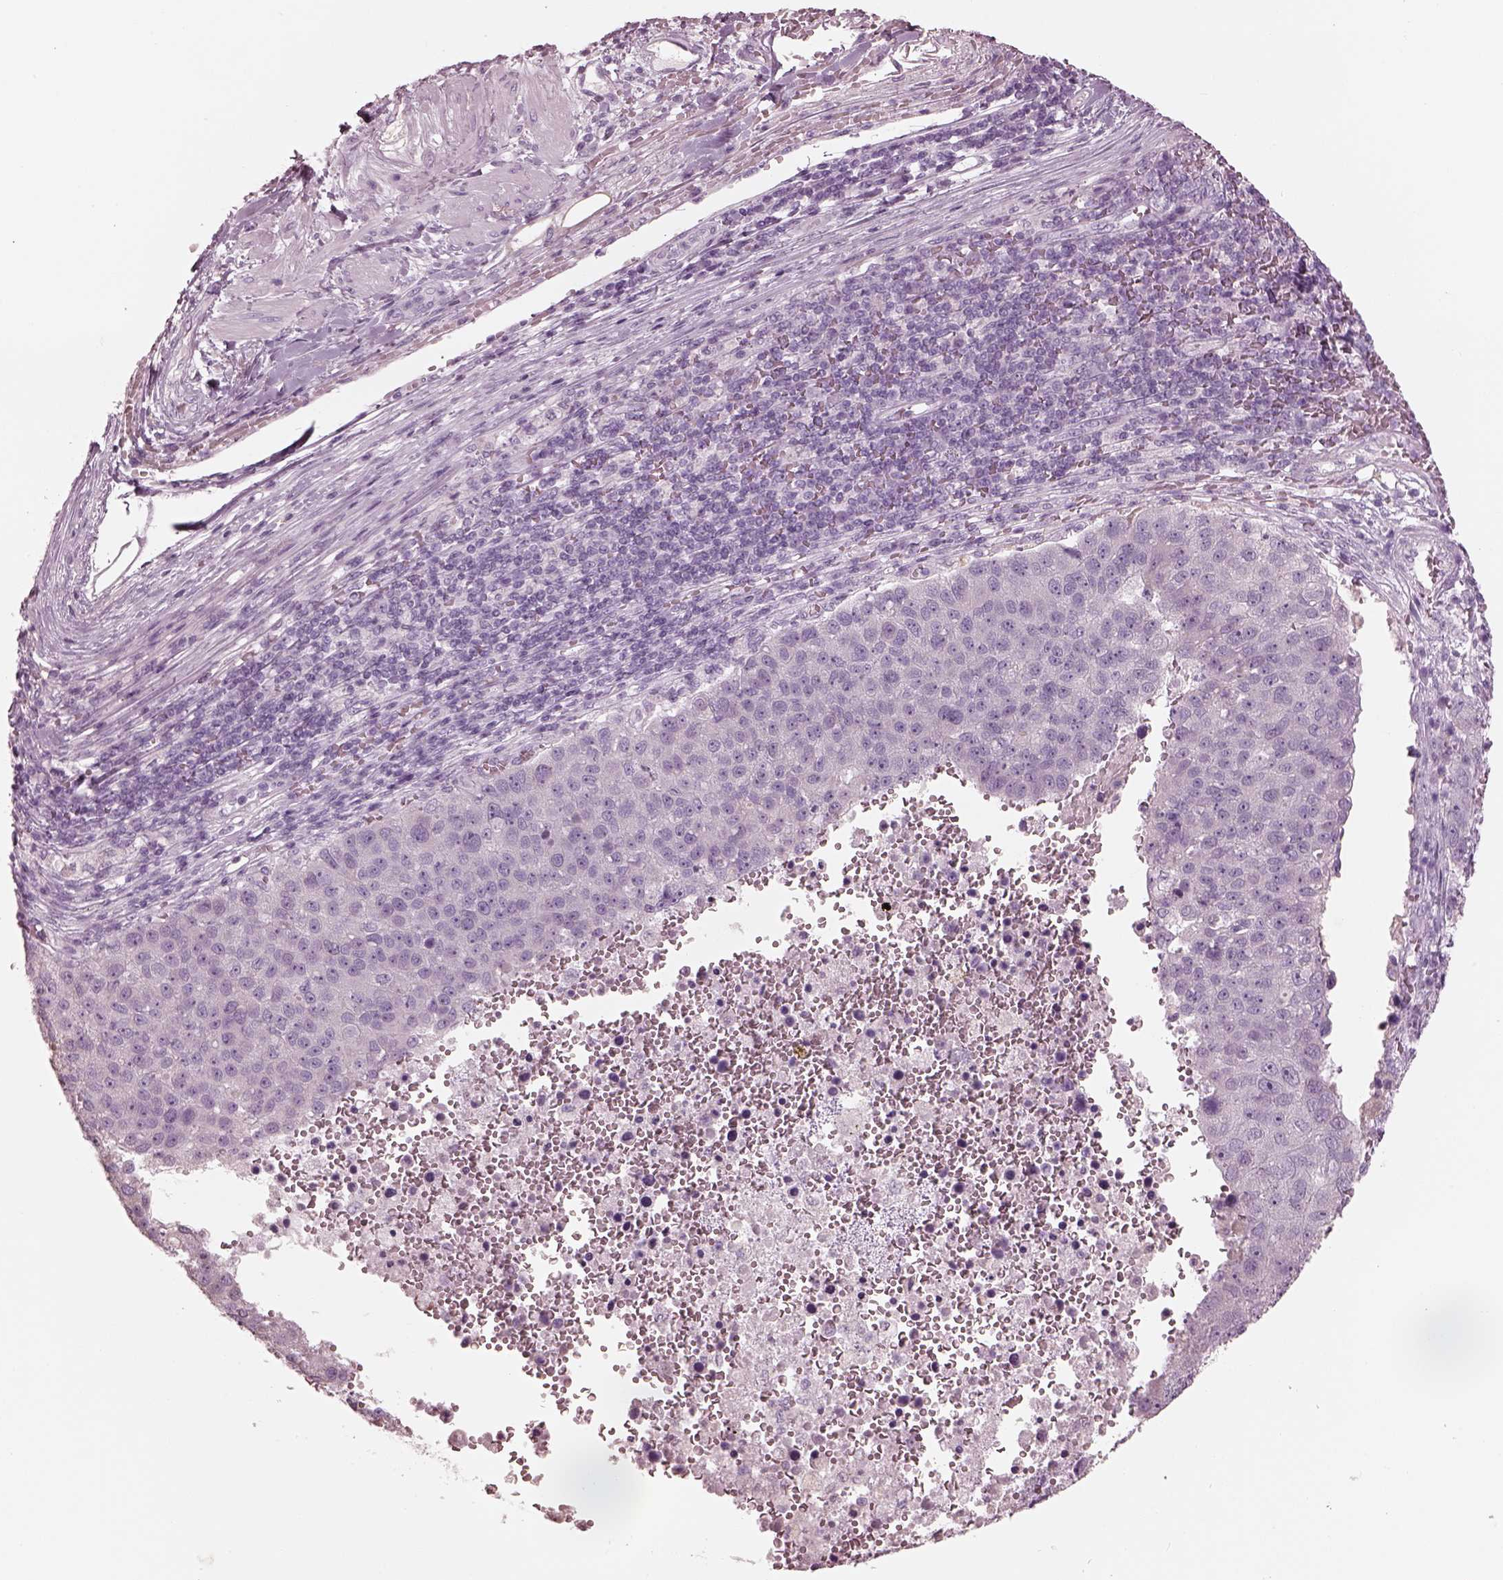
{"staining": {"intensity": "negative", "quantity": "none", "location": "none"}, "tissue": "pancreatic cancer", "cell_type": "Tumor cells", "image_type": "cancer", "snomed": [{"axis": "morphology", "description": "Adenocarcinoma, NOS"}, {"axis": "topography", "description": "Pancreas"}], "caption": "DAB immunohistochemical staining of human pancreatic cancer (adenocarcinoma) exhibits no significant expression in tumor cells.", "gene": "KRTAP24-1", "patient": {"sex": "female", "age": 61}}